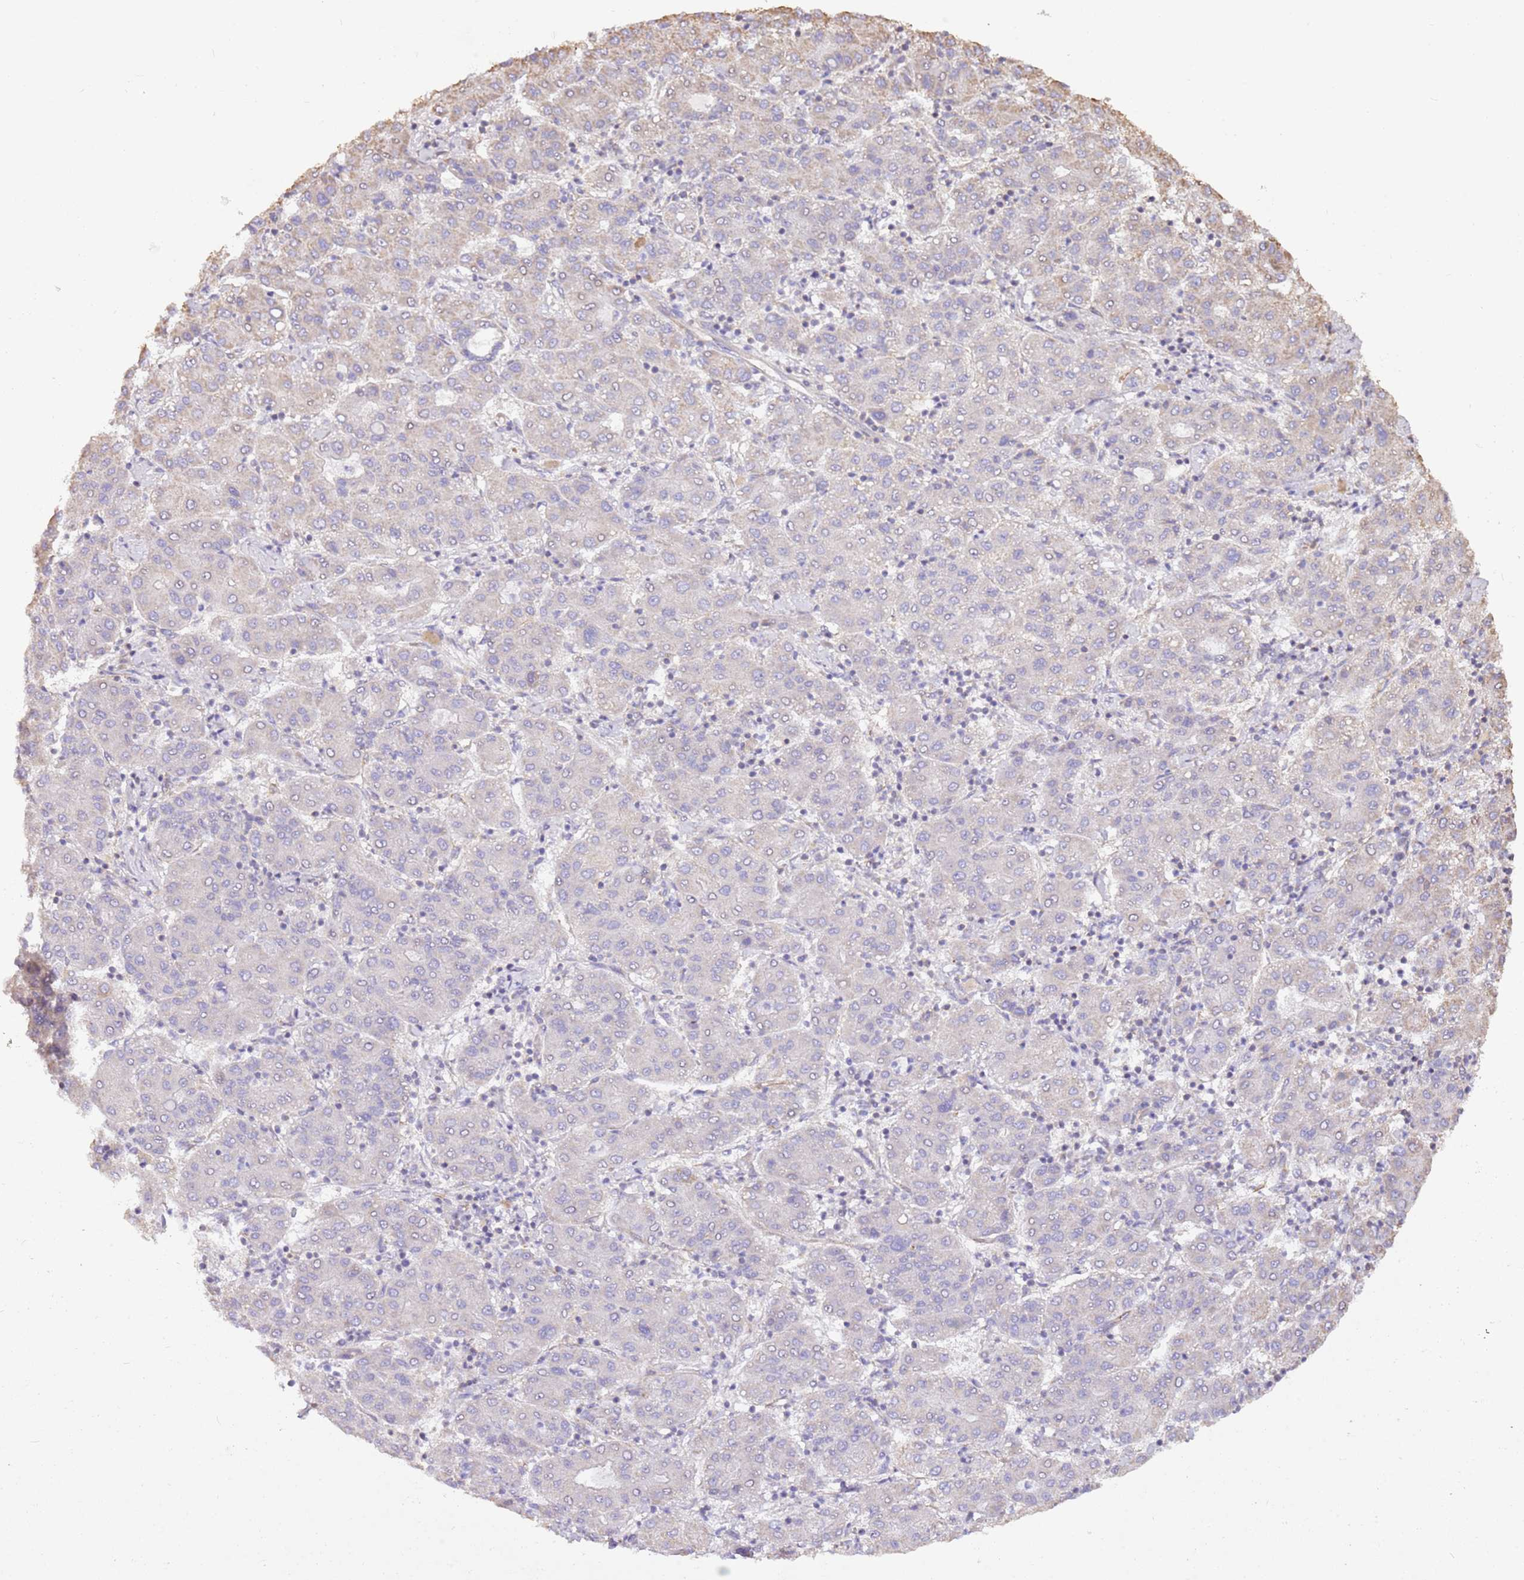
{"staining": {"intensity": "weak", "quantity": "<25%", "location": "cytoplasmic/membranous"}, "tissue": "liver cancer", "cell_type": "Tumor cells", "image_type": "cancer", "snomed": [{"axis": "morphology", "description": "Carcinoma, Hepatocellular, NOS"}, {"axis": "topography", "description": "Liver"}], "caption": "This is an immunohistochemistry (IHC) image of hepatocellular carcinoma (liver). There is no expression in tumor cells.", "gene": "DOCK9", "patient": {"sex": "male", "age": 65}}